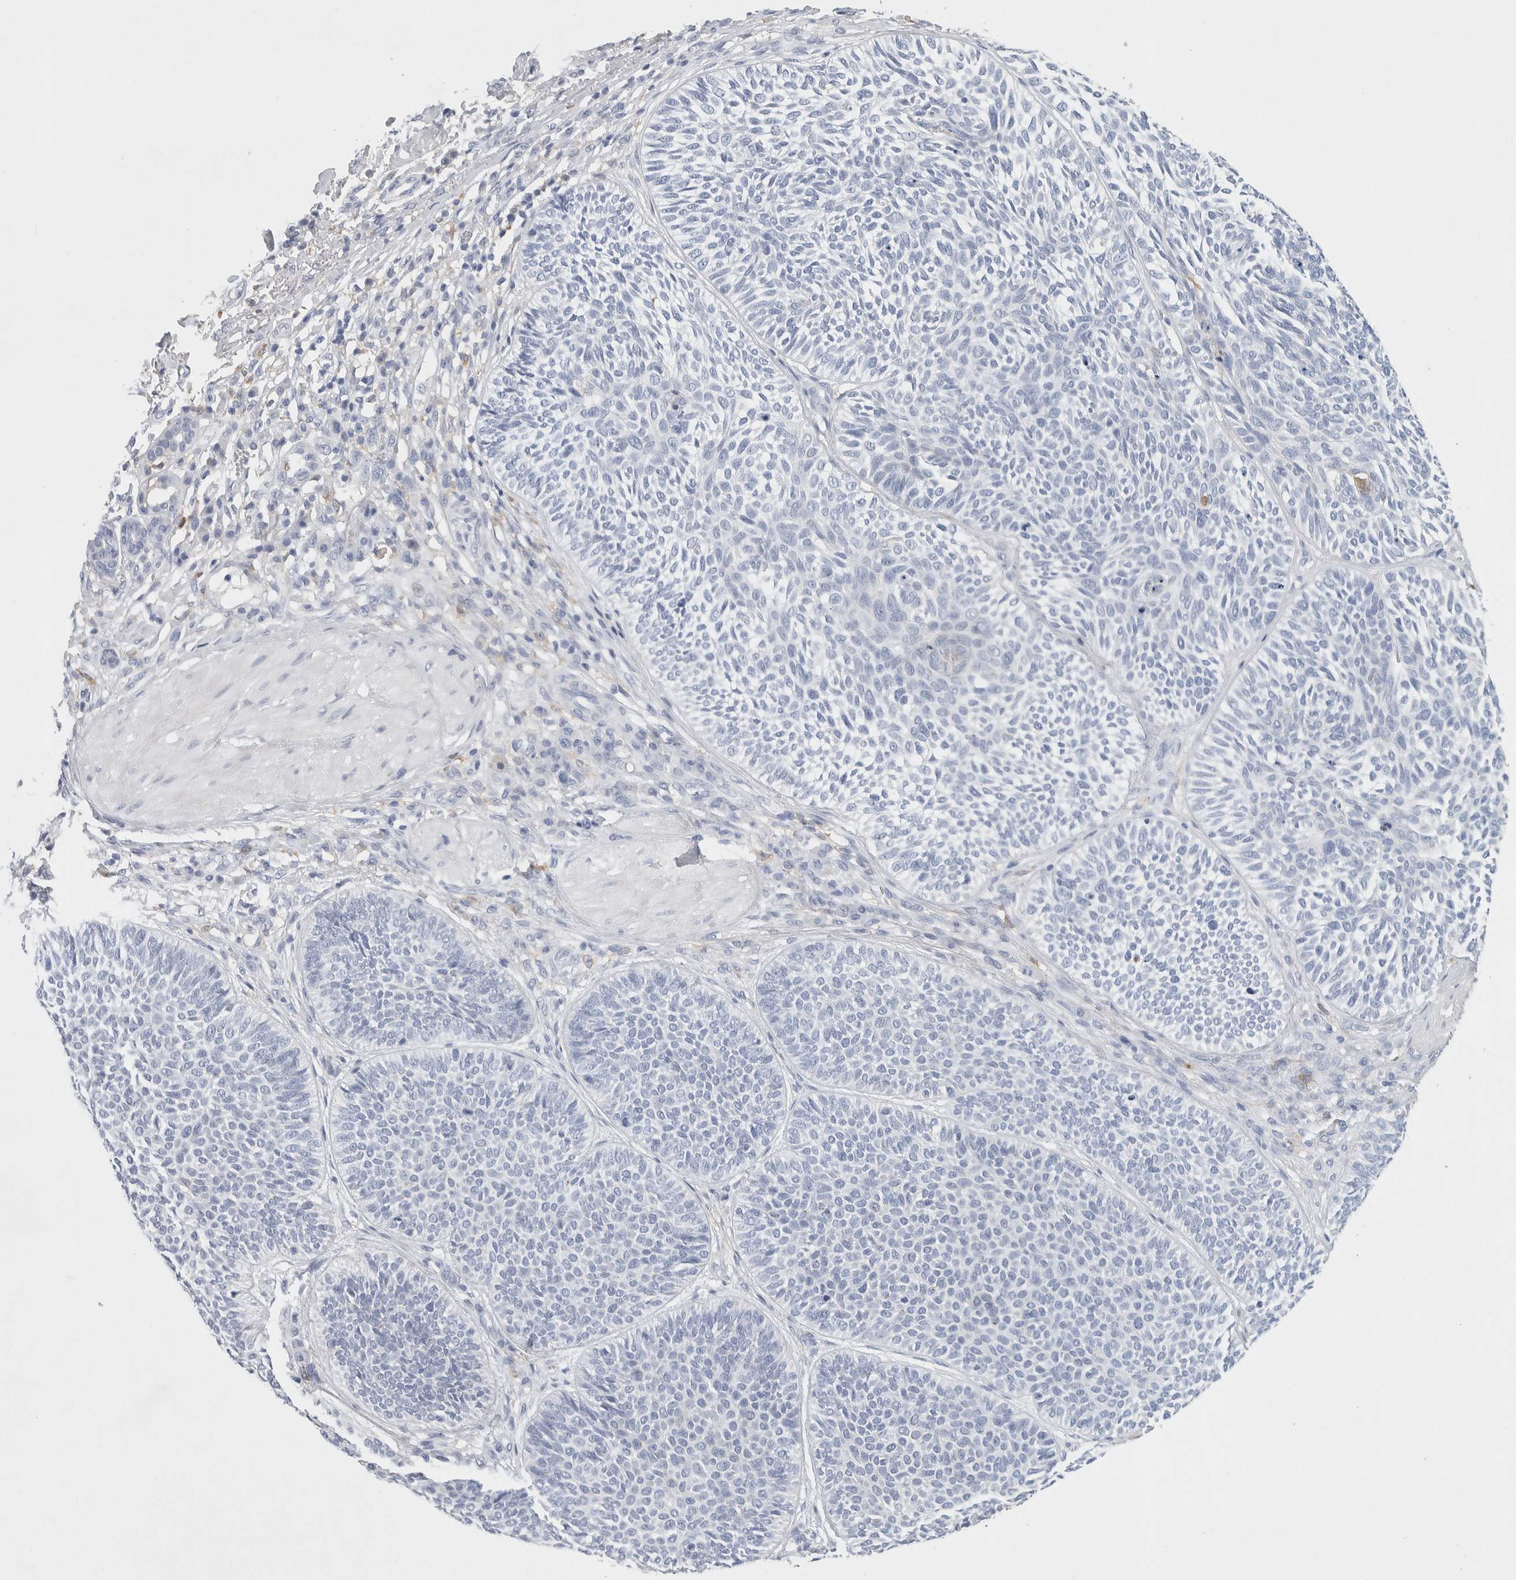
{"staining": {"intensity": "negative", "quantity": "none", "location": "none"}, "tissue": "skin cancer", "cell_type": "Tumor cells", "image_type": "cancer", "snomed": [{"axis": "morphology", "description": "Normal tissue, NOS"}, {"axis": "morphology", "description": "Basal cell carcinoma"}, {"axis": "topography", "description": "Skin"}], "caption": "DAB immunohistochemical staining of basal cell carcinoma (skin) displays no significant staining in tumor cells.", "gene": "NCF2", "patient": {"sex": "male", "age": 52}}